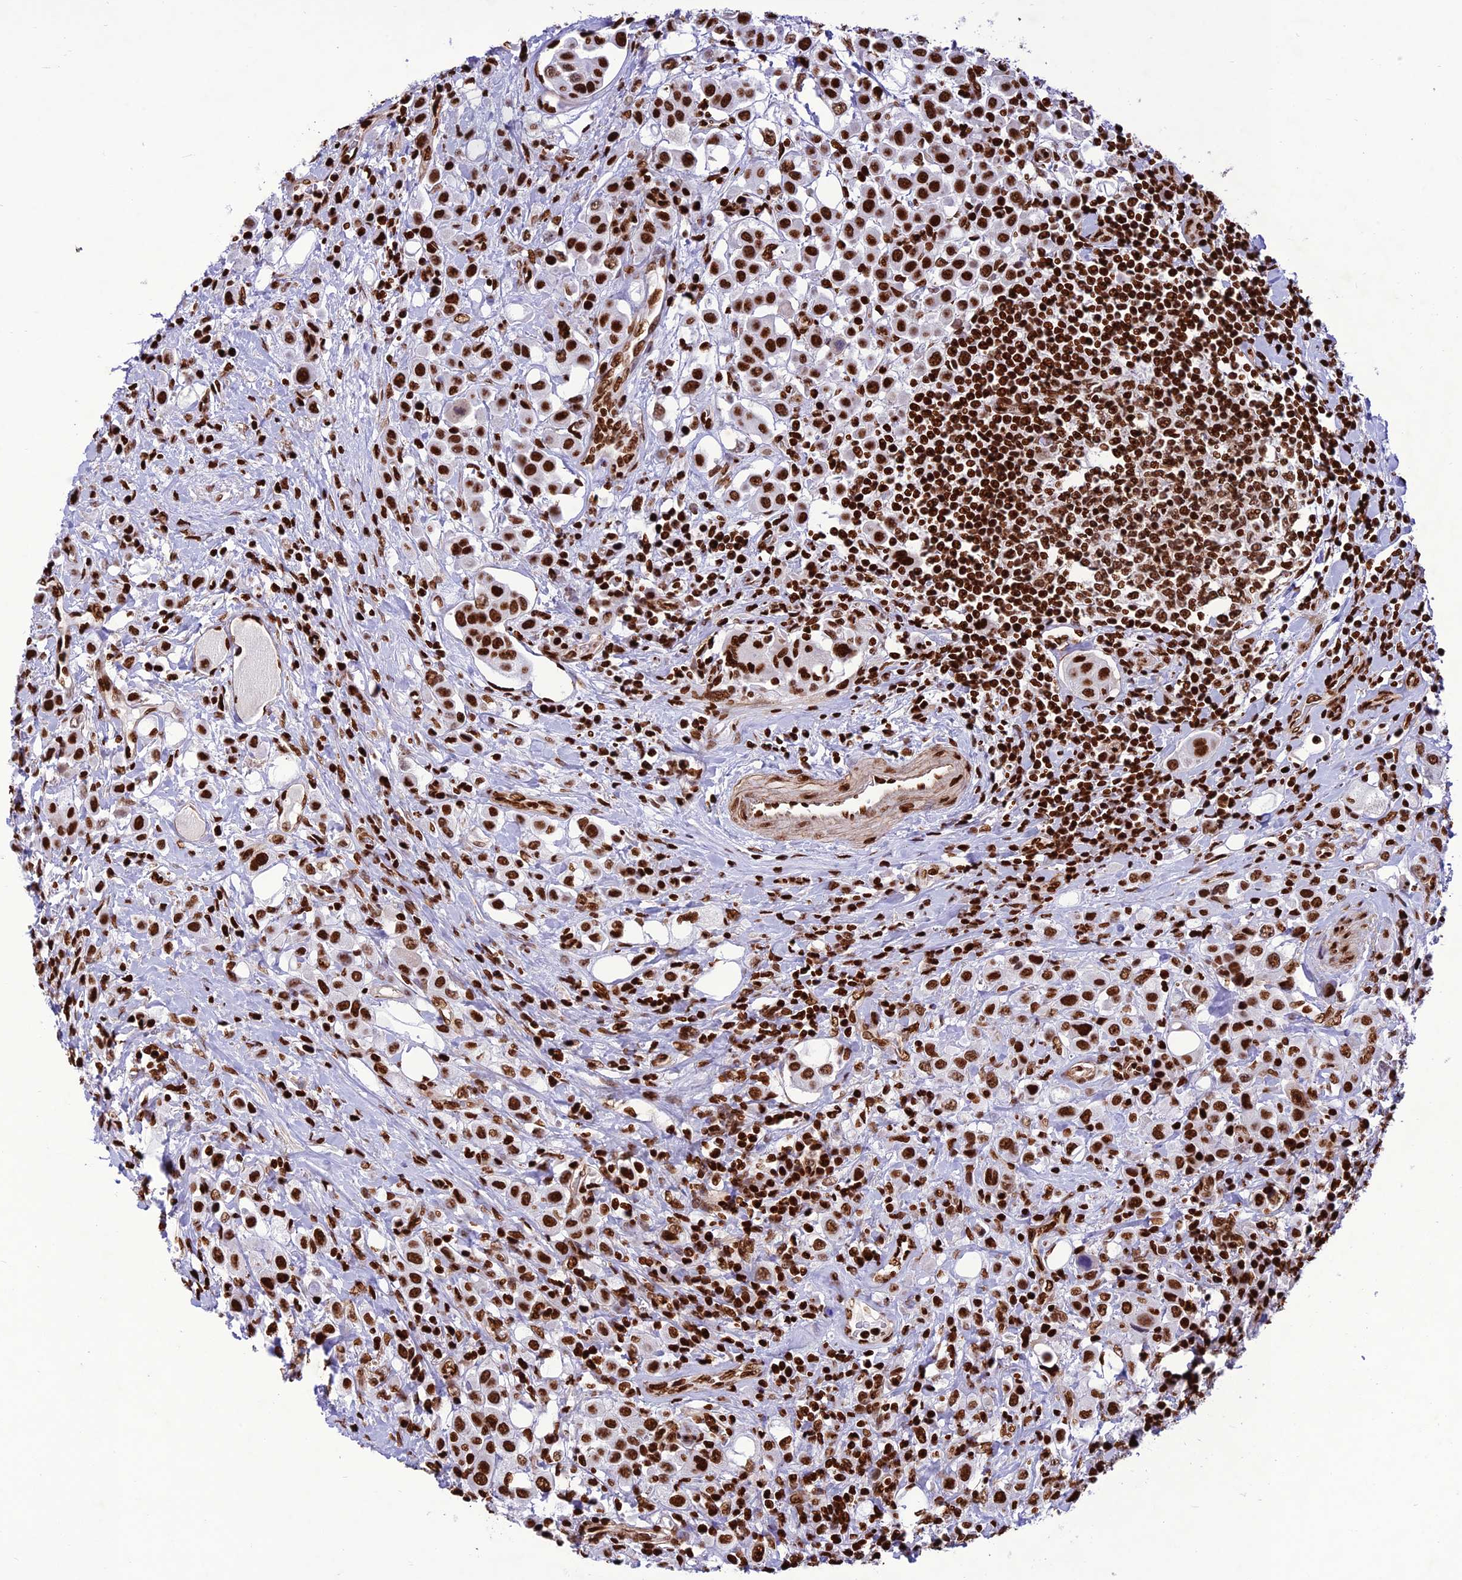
{"staining": {"intensity": "strong", "quantity": ">75%", "location": "nuclear"}, "tissue": "urothelial cancer", "cell_type": "Tumor cells", "image_type": "cancer", "snomed": [{"axis": "morphology", "description": "Urothelial carcinoma, High grade"}, {"axis": "topography", "description": "Urinary bladder"}], "caption": "Tumor cells demonstrate high levels of strong nuclear positivity in approximately >75% of cells in human urothelial cancer.", "gene": "INO80E", "patient": {"sex": "male", "age": 50}}